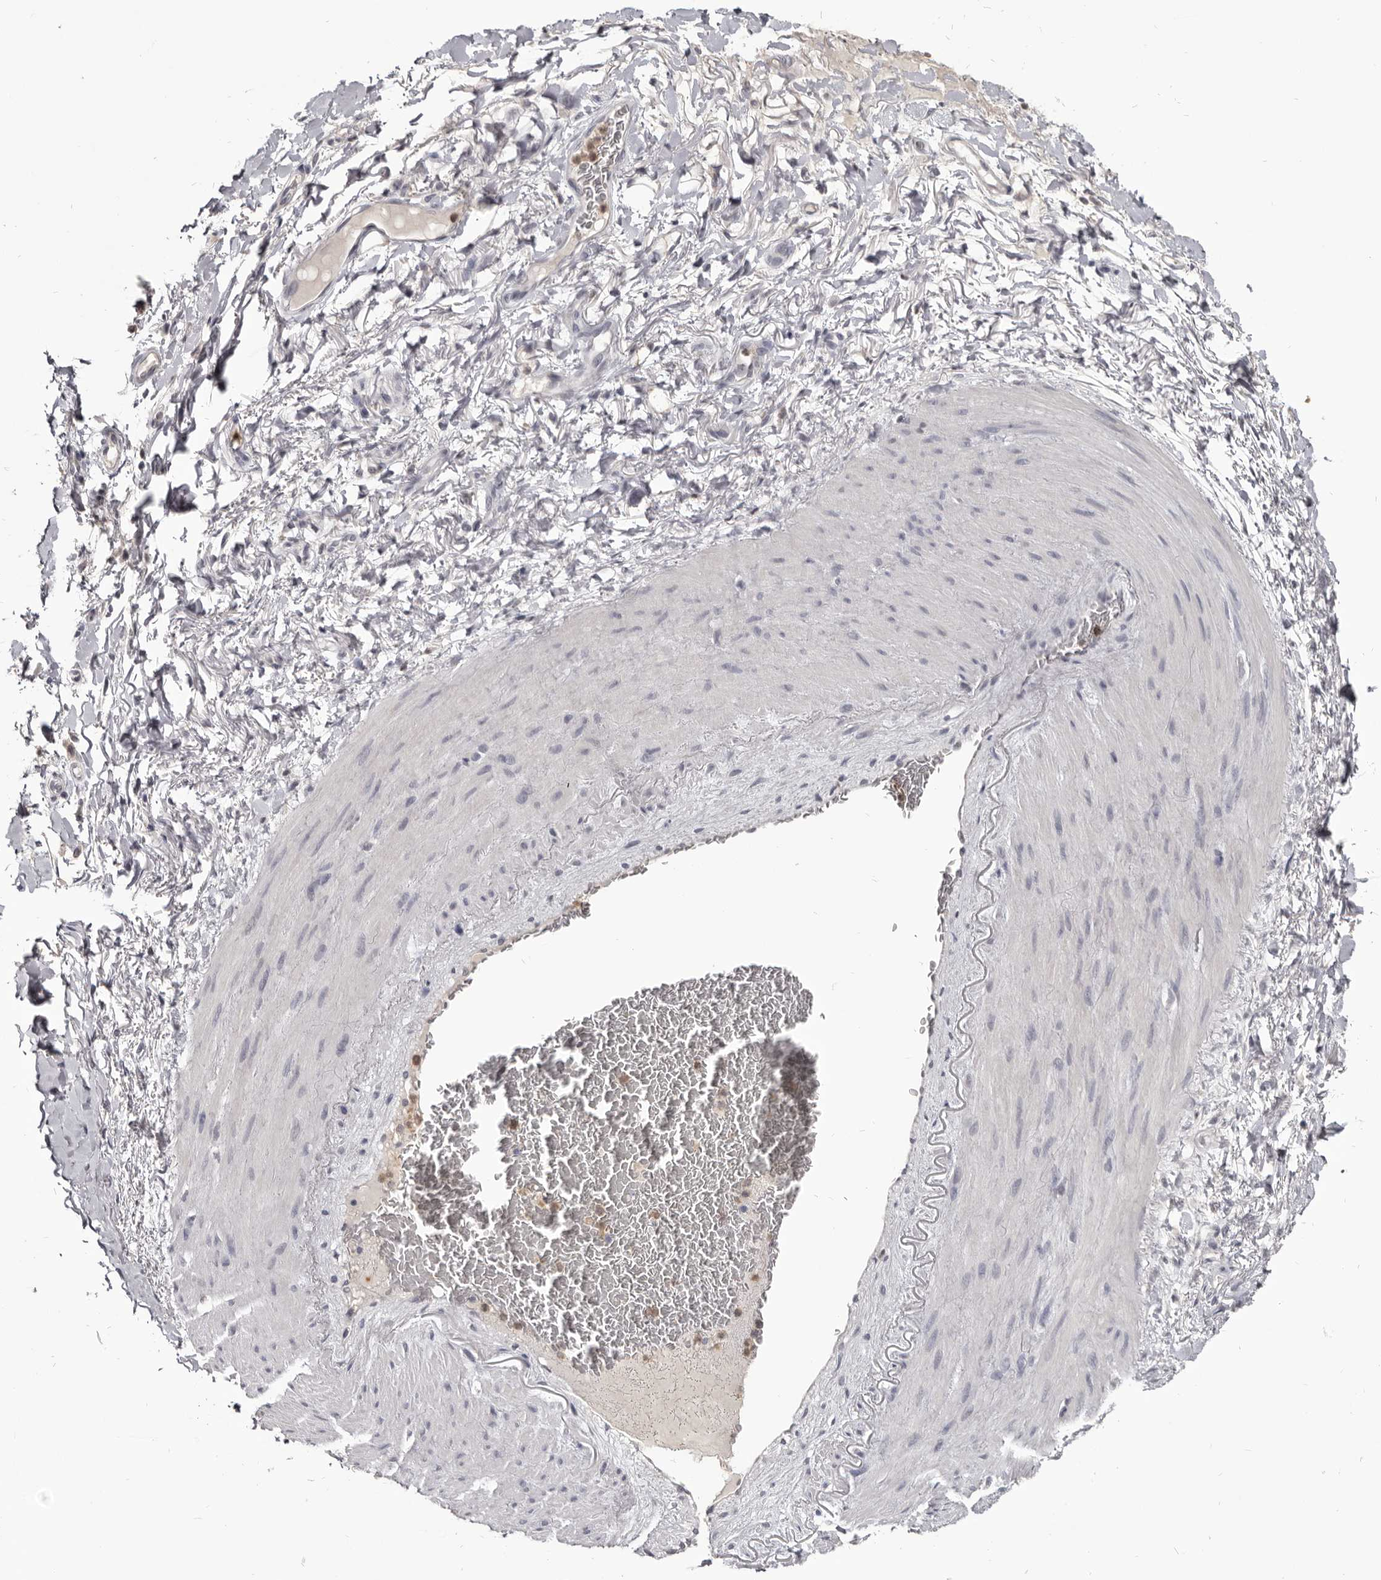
{"staining": {"intensity": "weak", "quantity": "25%-75%", "location": "cytoplasmic/membranous"}, "tissue": "adipose tissue", "cell_type": "Adipocytes", "image_type": "normal", "snomed": [{"axis": "morphology", "description": "Normal tissue, NOS"}, {"axis": "morphology", "description": "Adenocarcinoma, NOS"}, {"axis": "topography", "description": "Esophagus"}], "caption": "Protein staining shows weak cytoplasmic/membranous staining in about 25%-75% of adipocytes in normal adipose tissue.", "gene": "CGN", "patient": {"sex": "male", "age": 62}}